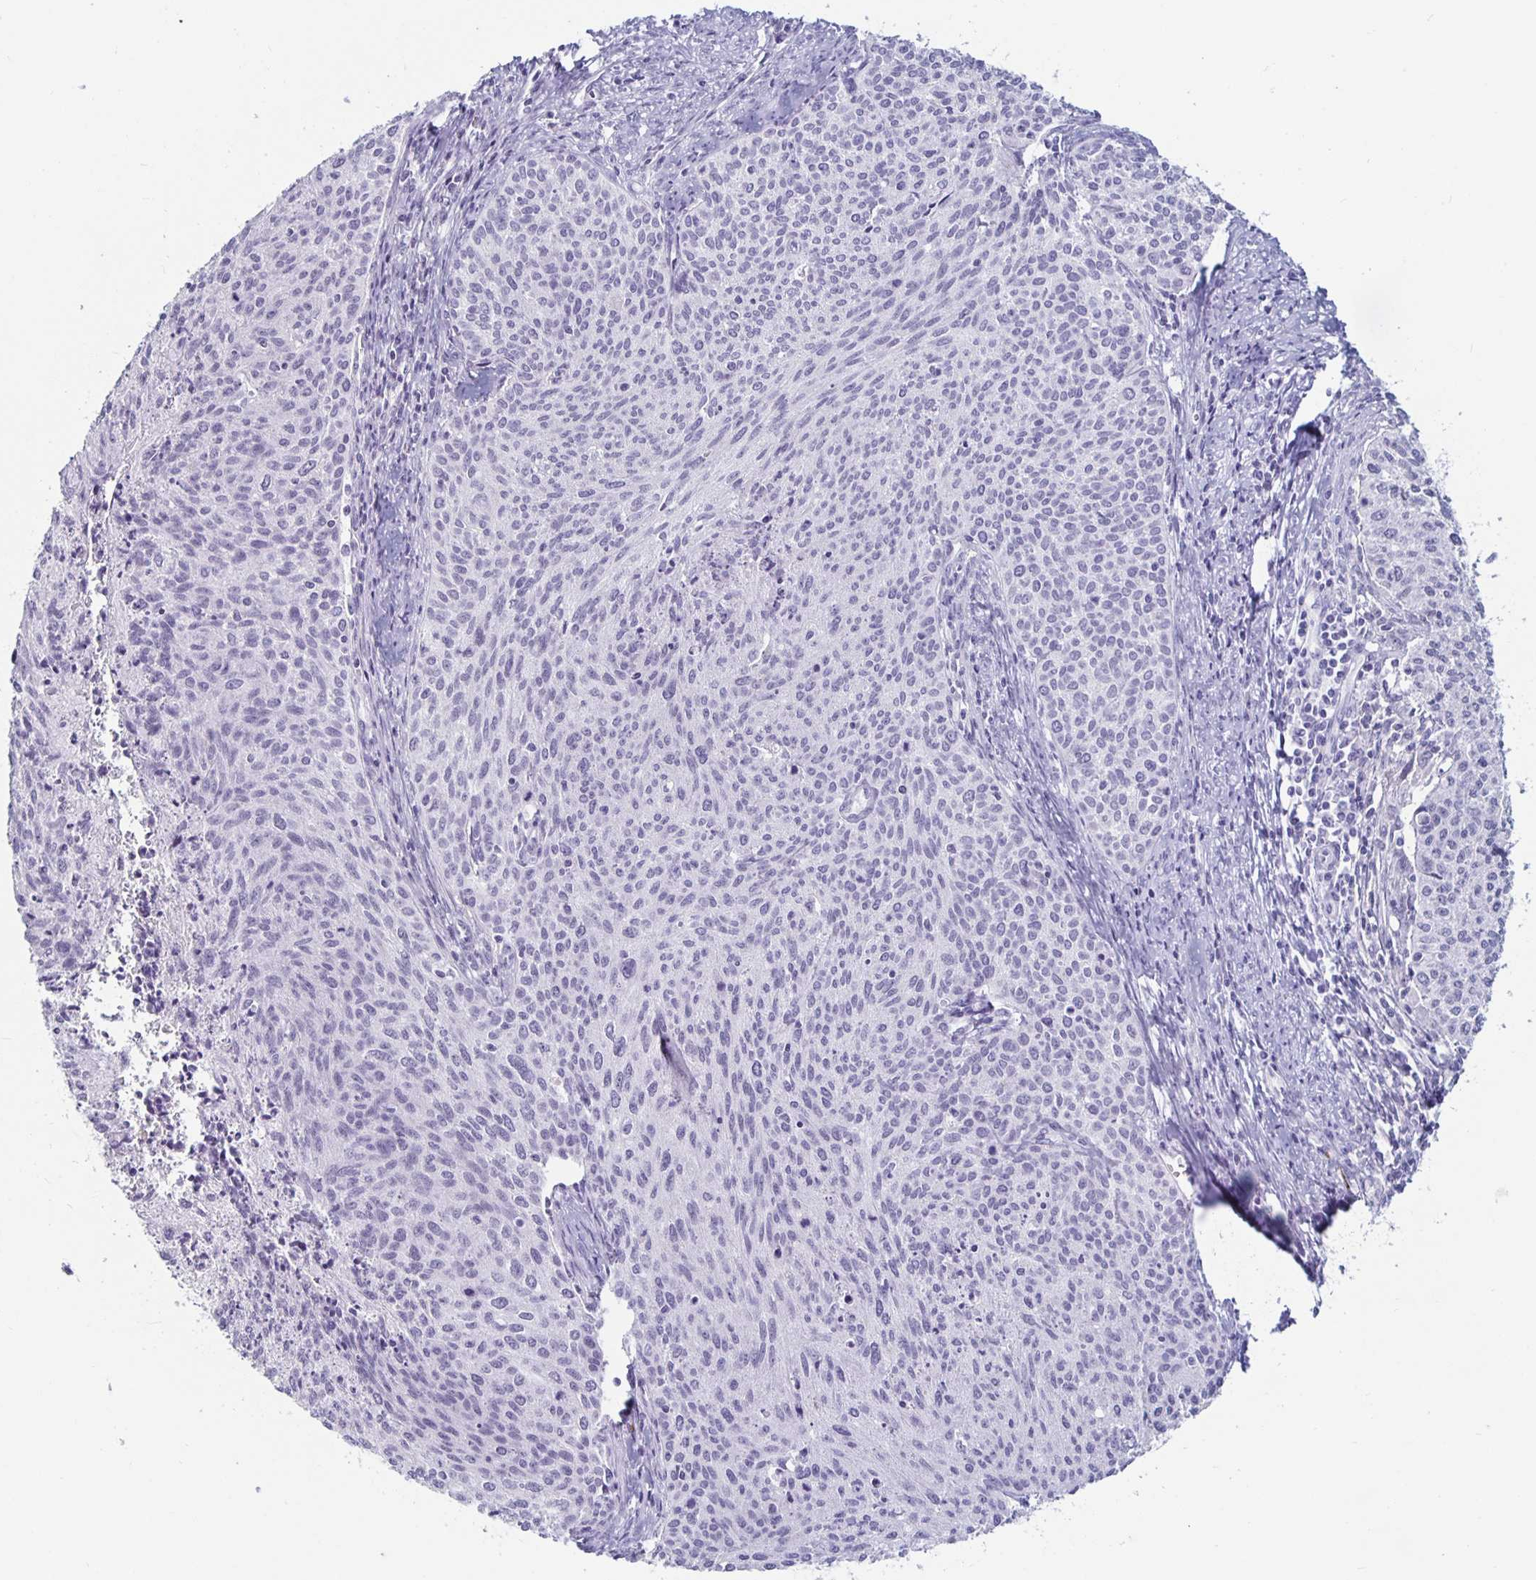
{"staining": {"intensity": "negative", "quantity": "none", "location": "none"}, "tissue": "cervical cancer", "cell_type": "Tumor cells", "image_type": "cancer", "snomed": [{"axis": "morphology", "description": "Squamous cell carcinoma, NOS"}, {"axis": "topography", "description": "Cervix"}], "caption": "IHC photomicrograph of neoplastic tissue: cervical cancer stained with DAB (3,3'-diaminobenzidine) demonstrates no significant protein staining in tumor cells. (Stains: DAB IHC with hematoxylin counter stain, Microscopy: brightfield microscopy at high magnification).", "gene": "KCNQ2", "patient": {"sex": "female", "age": 38}}